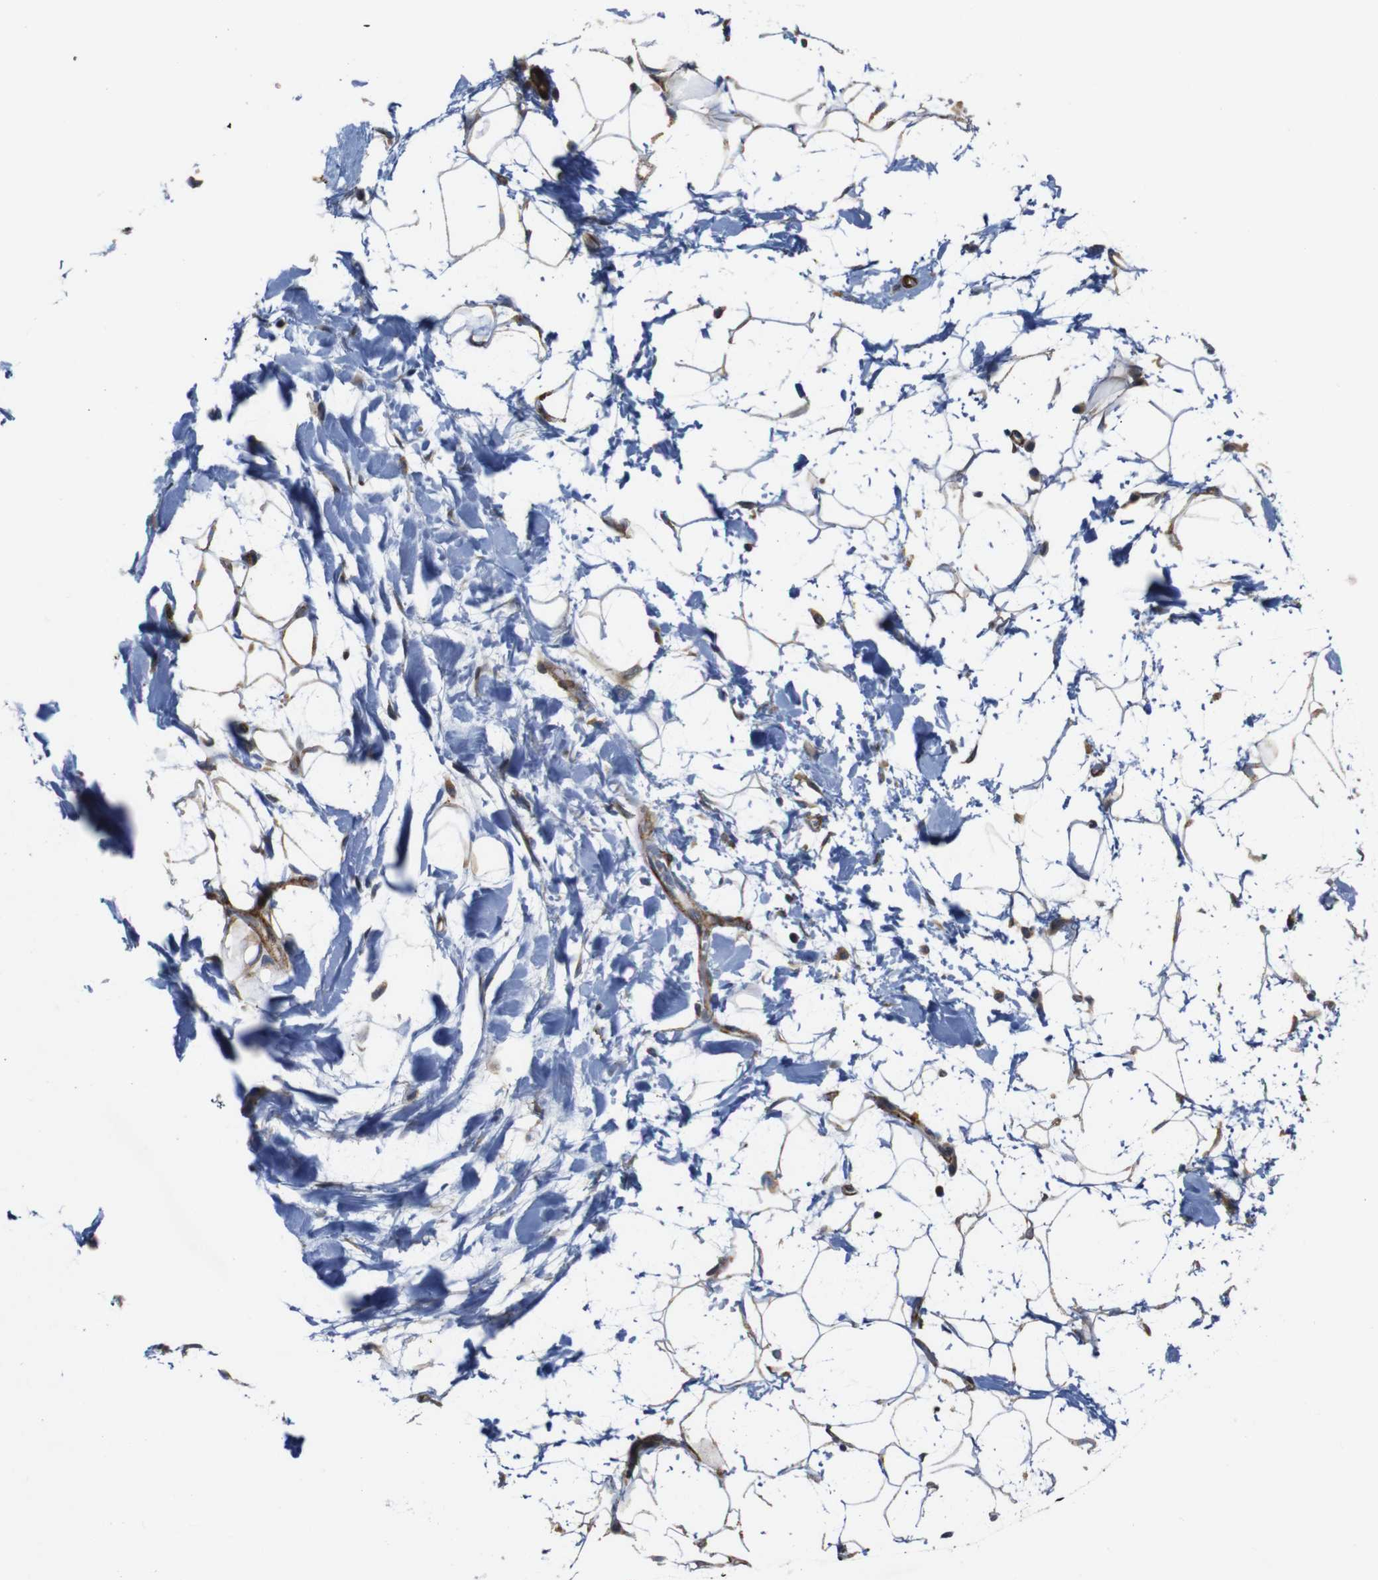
{"staining": {"intensity": "negative", "quantity": "none", "location": "none"}, "tissue": "adipose tissue", "cell_type": "Adipocytes", "image_type": "normal", "snomed": [{"axis": "morphology", "description": "Normal tissue, NOS"}, {"axis": "topography", "description": "Soft tissue"}], "caption": "High magnification brightfield microscopy of unremarkable adipose tissue stained with DAB (3,3'-diaminobenzidine) (brown) and counterstained with hematoxylin (blue): adipocytes show no significant positivity. (IHC, brightfield microscopy, high magnification).", "gene": "GGT7", "patient": {"sex": "male", "age": 72}}